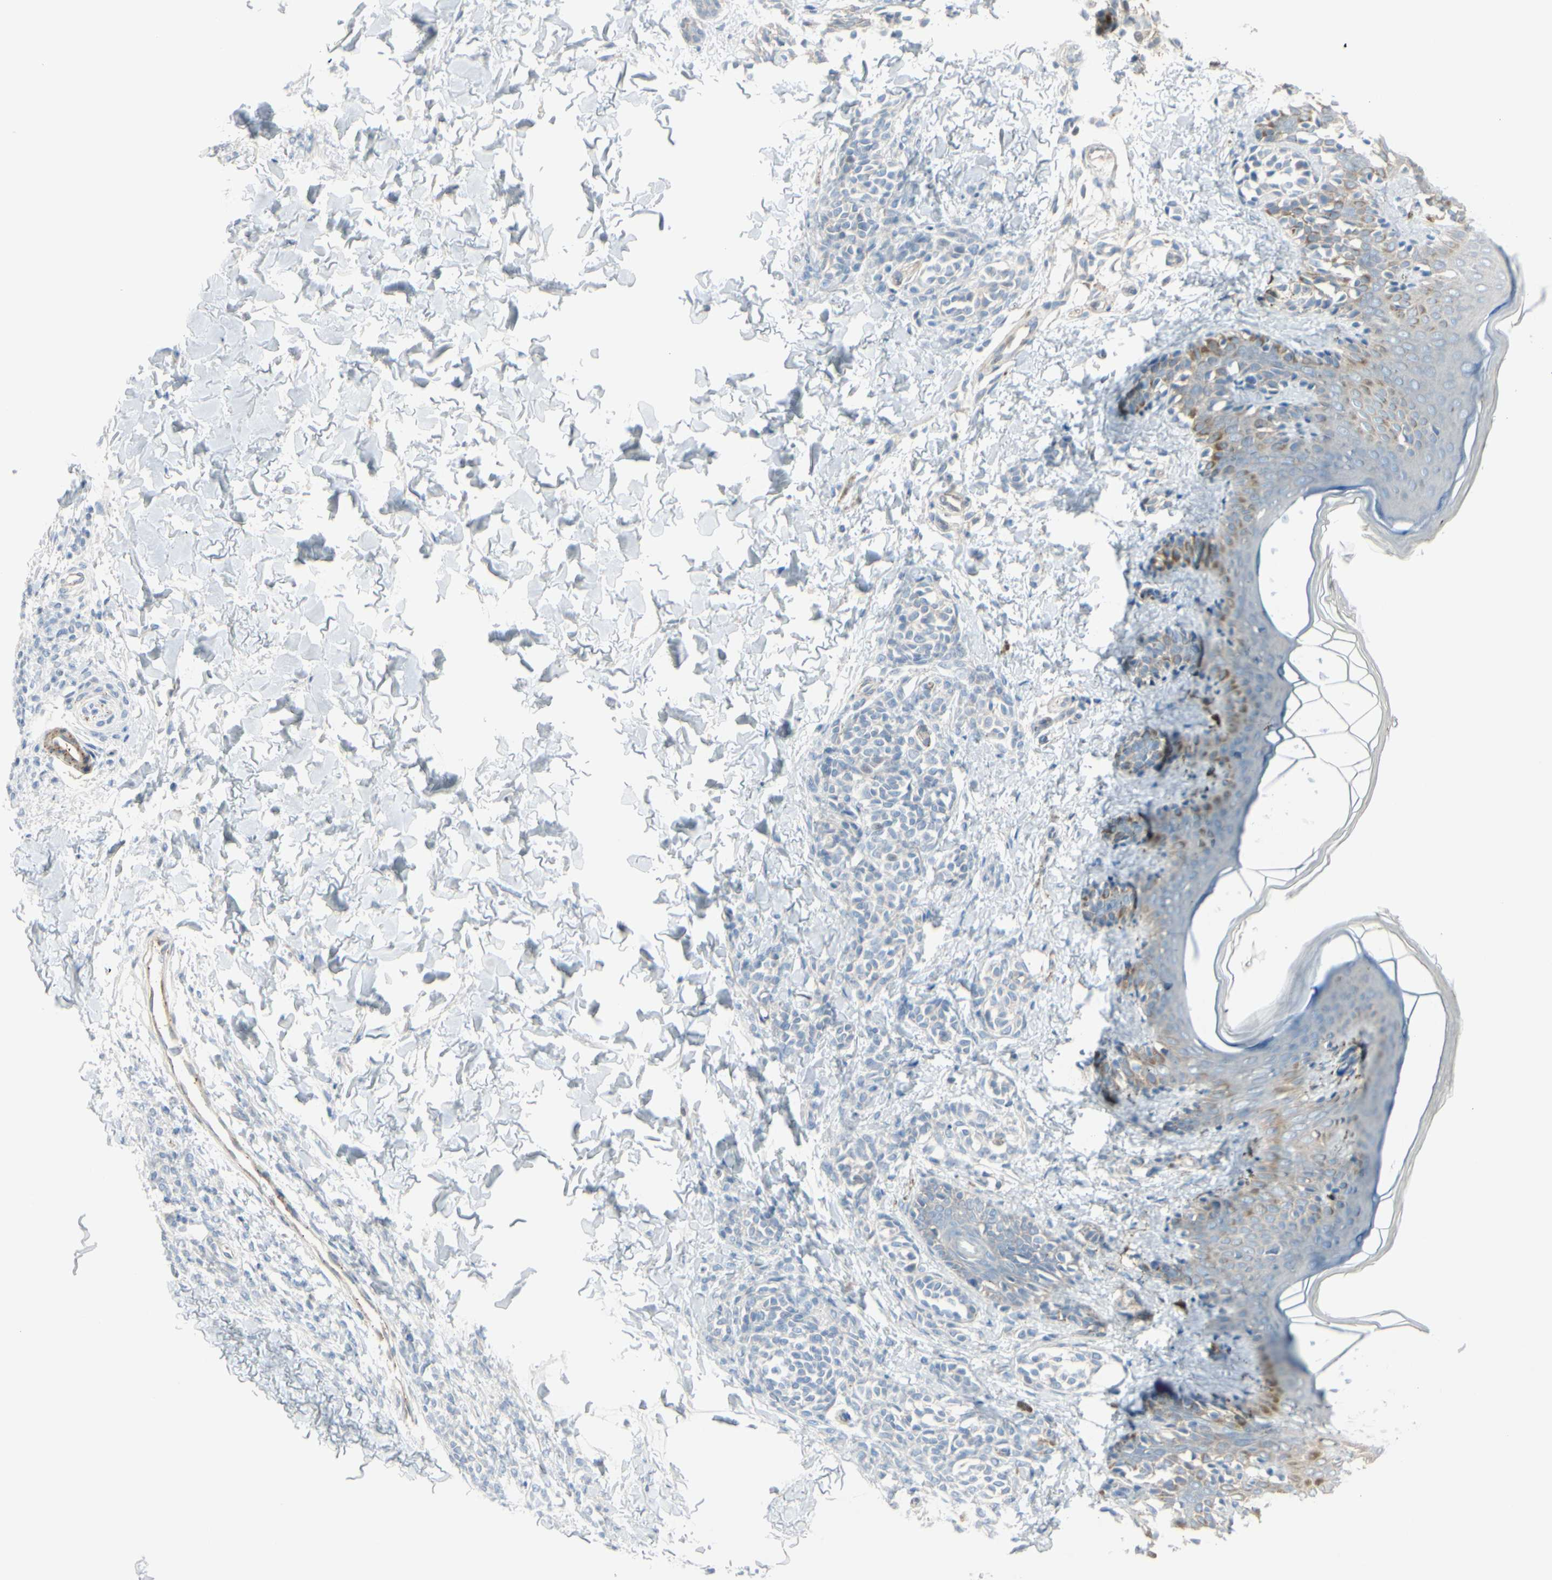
{"staining": {"intensity": "negative", "quantity": "none", "location": "none"}, "tissue": "skin", "cell_type": "Fibroblasts", "image_type": "normal", "snomed": [{"axis": "morphology", "description": "Normal tissue, NOS"}, {"axis": "topography", "description": "Skin"}], "caption": "There is no significant staining in fibroblasts of skin. (DAB IHC with hematoxylin counter stain).", "gene": "CACNA2D1", "patient": {"sex": "male", "age": 16}}